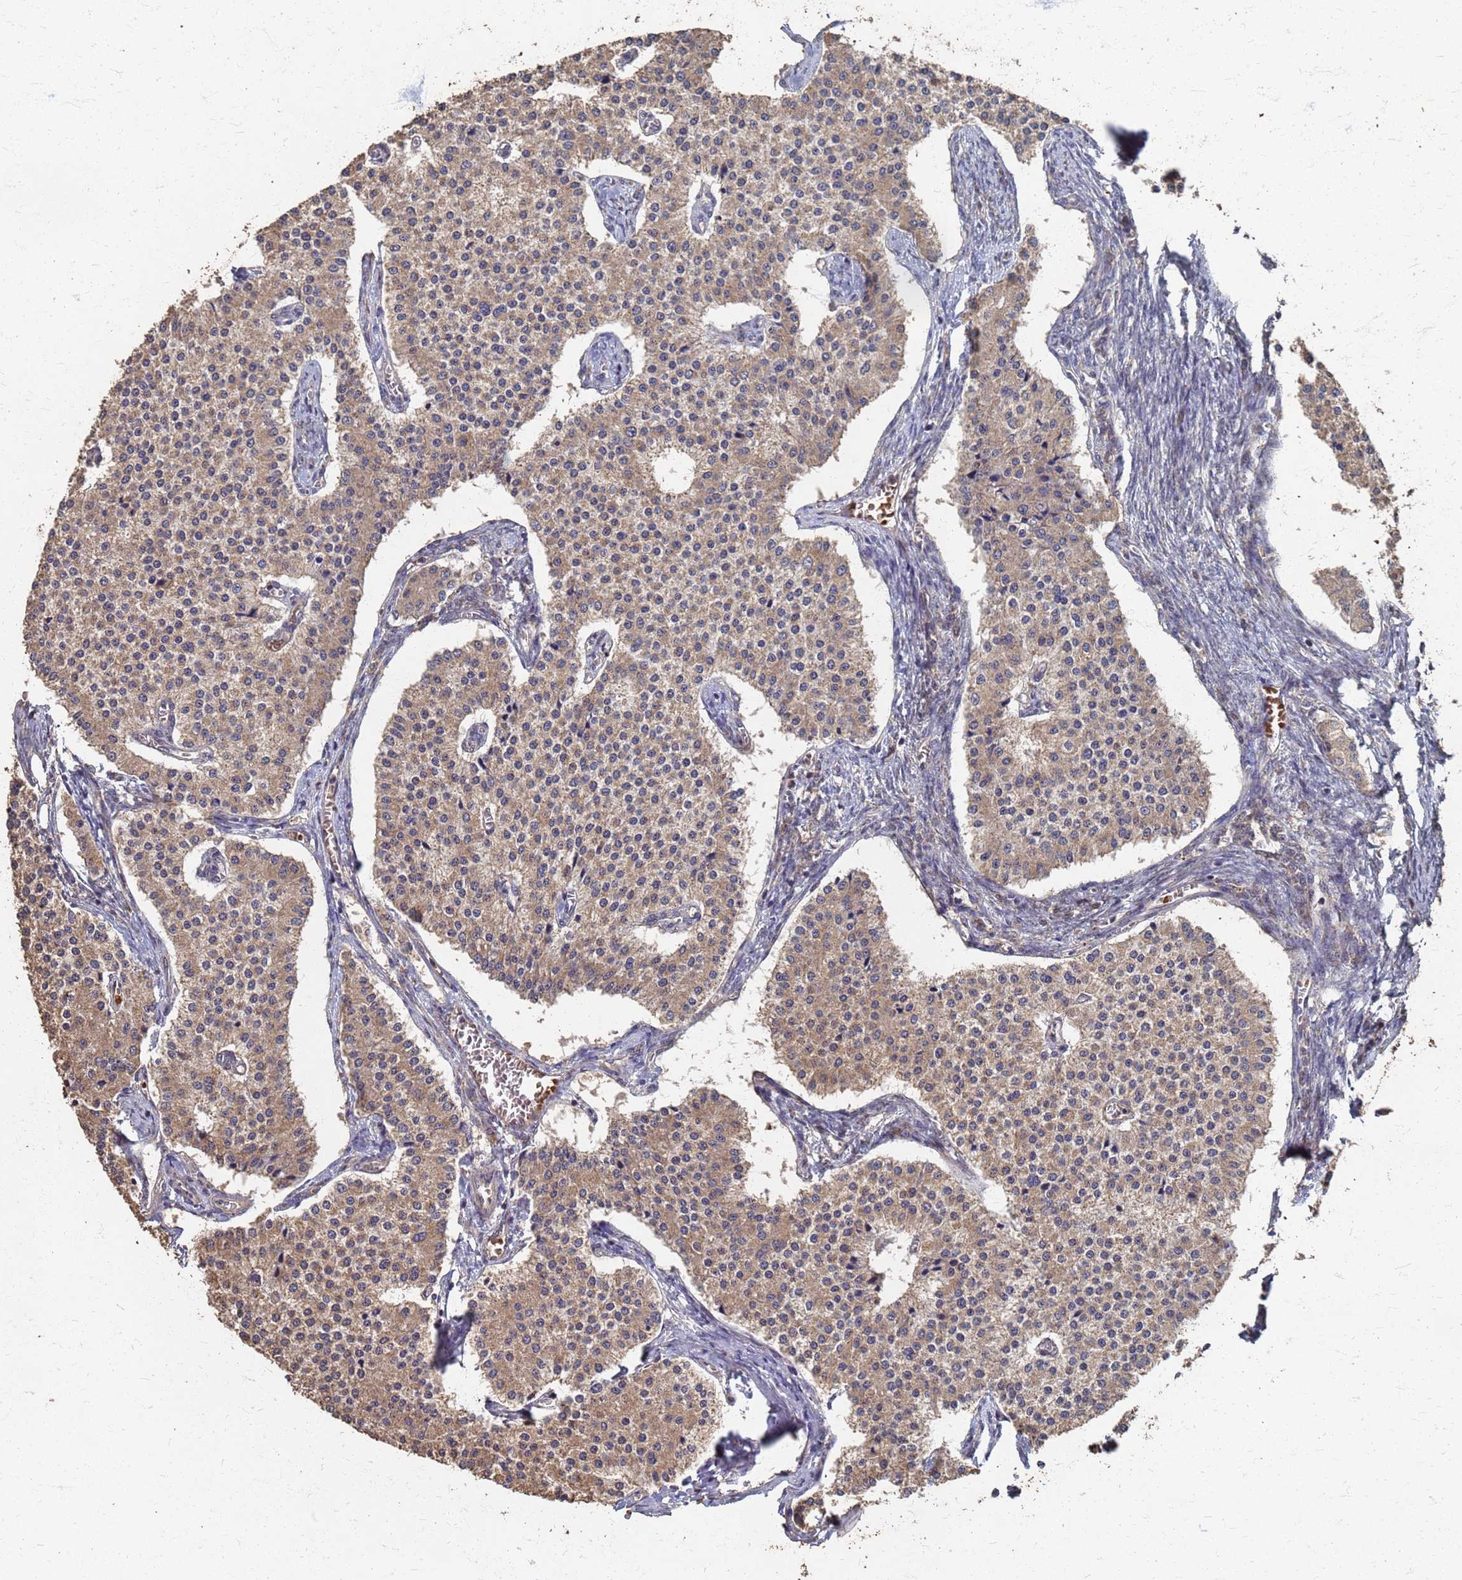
{"staining": {"intensity": "moderate", "quantity": ">75%", "location": "cytoplasmic/membranous"}, "tissue": "carcinoid", "cell_type": "Tumor cells", "image_type": "cancer", "snomed": [{"axis": "morphology", "description": "Carcinoid, malignant, NOS"}, {"axis": "topography", "description": "Colon"}], "caption": "This is a photomicrograph of IHC staining of malignant carcinoid, which shows moderate staining in the cytoplasmic/membranous of tumor cells.", "gene": "DPH5", "patient": {"sex": "female", "age": 52}}